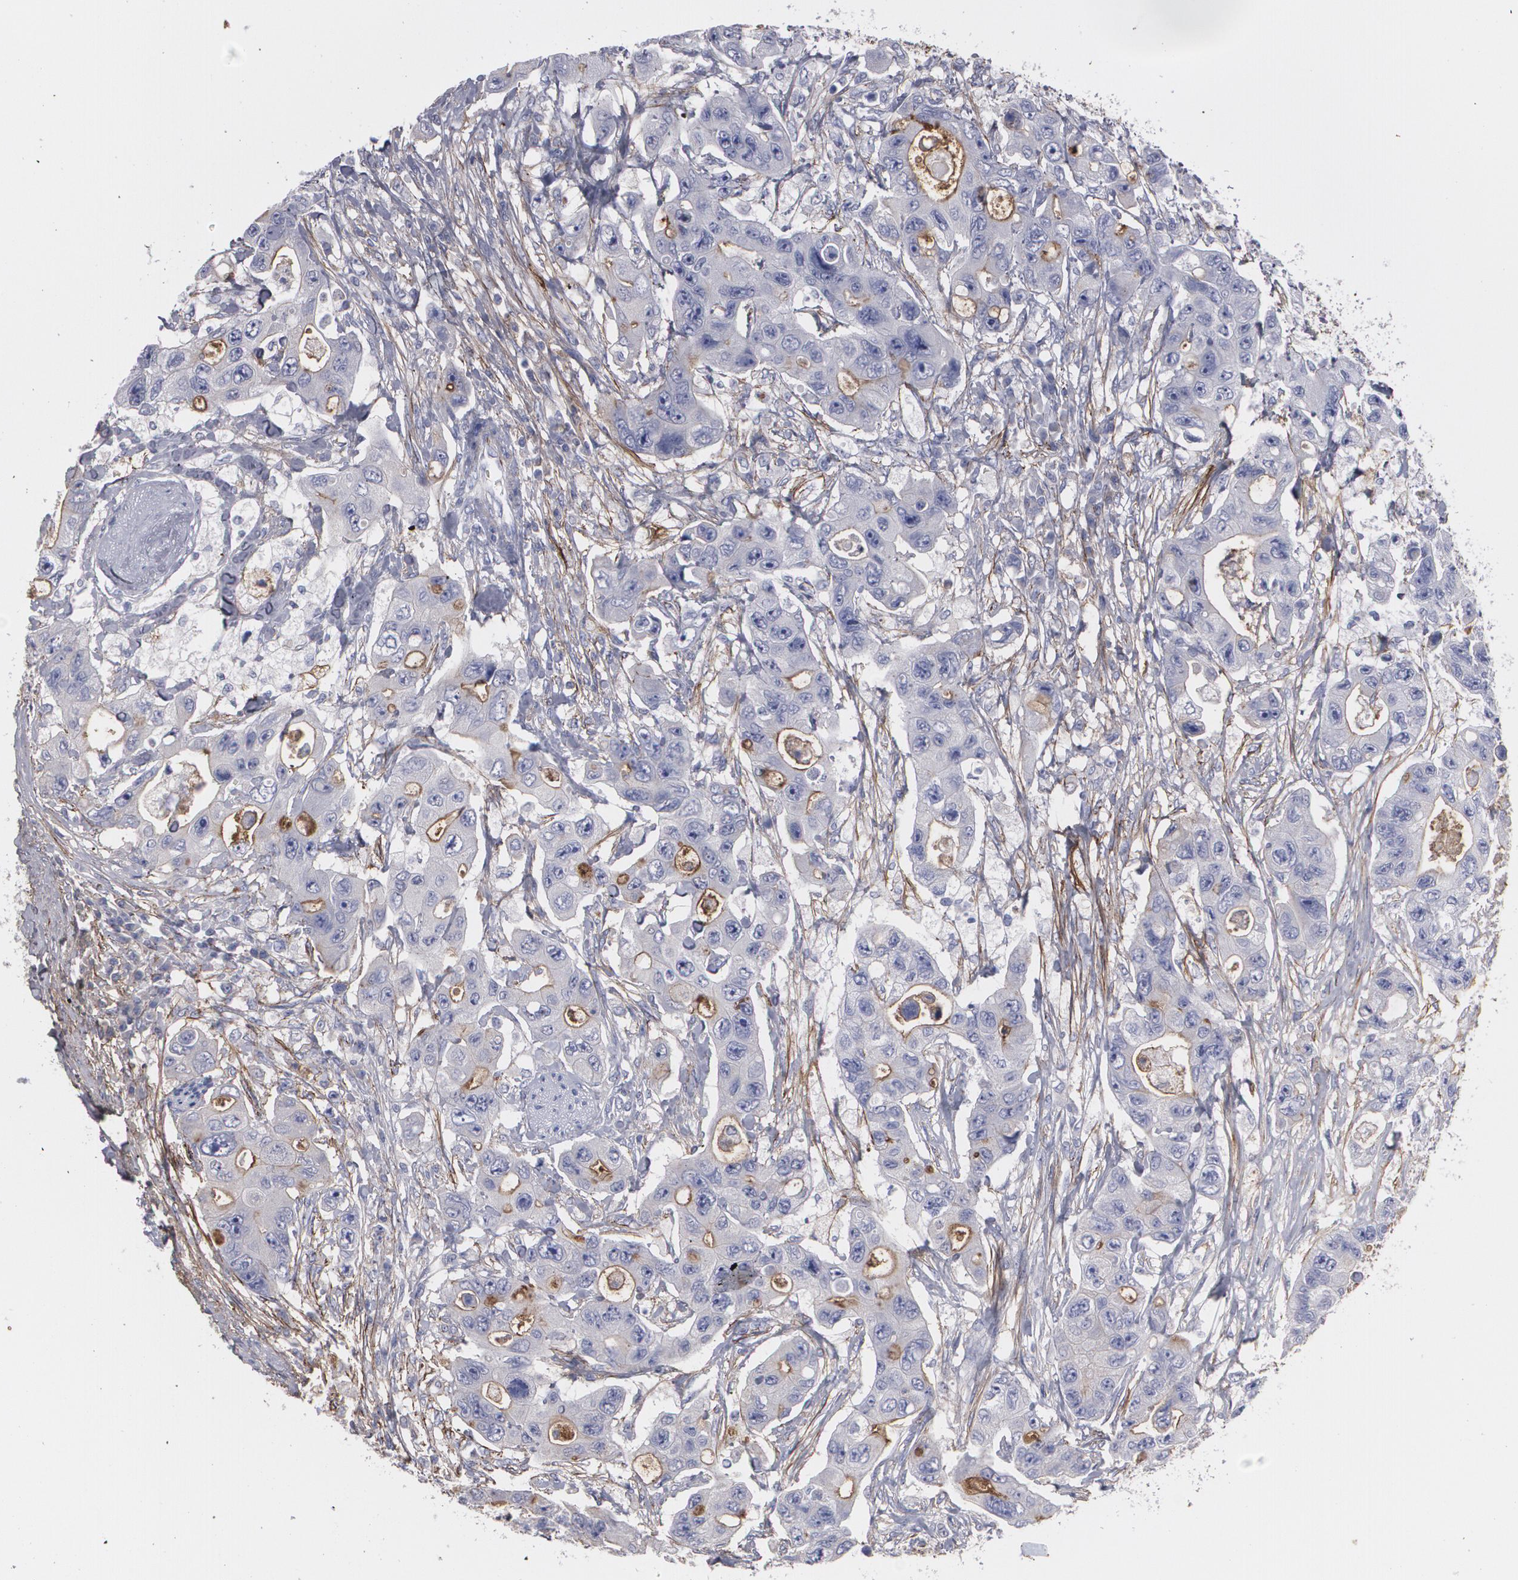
{"staining": {"intensity": "negative", "quantity": "none", "location": "none"}, "tissue": "colorectal cancer", "cell_type": "Tumor cells", "image_type": "cancer", "snomed": [{"axis": "morphology", "description": "Adenocarcinoma, NOS"}, {"axis": "topography", "description": "Colon"}], "caption": "Protein analysis of colorectal adenocarcinoma demonstrates no significant expression in tumor cells. (DAB immunohistochemistry (IHC), high magnification).", "gene": "FBLN1", "patient": {"sex": "female", "age": 46}}